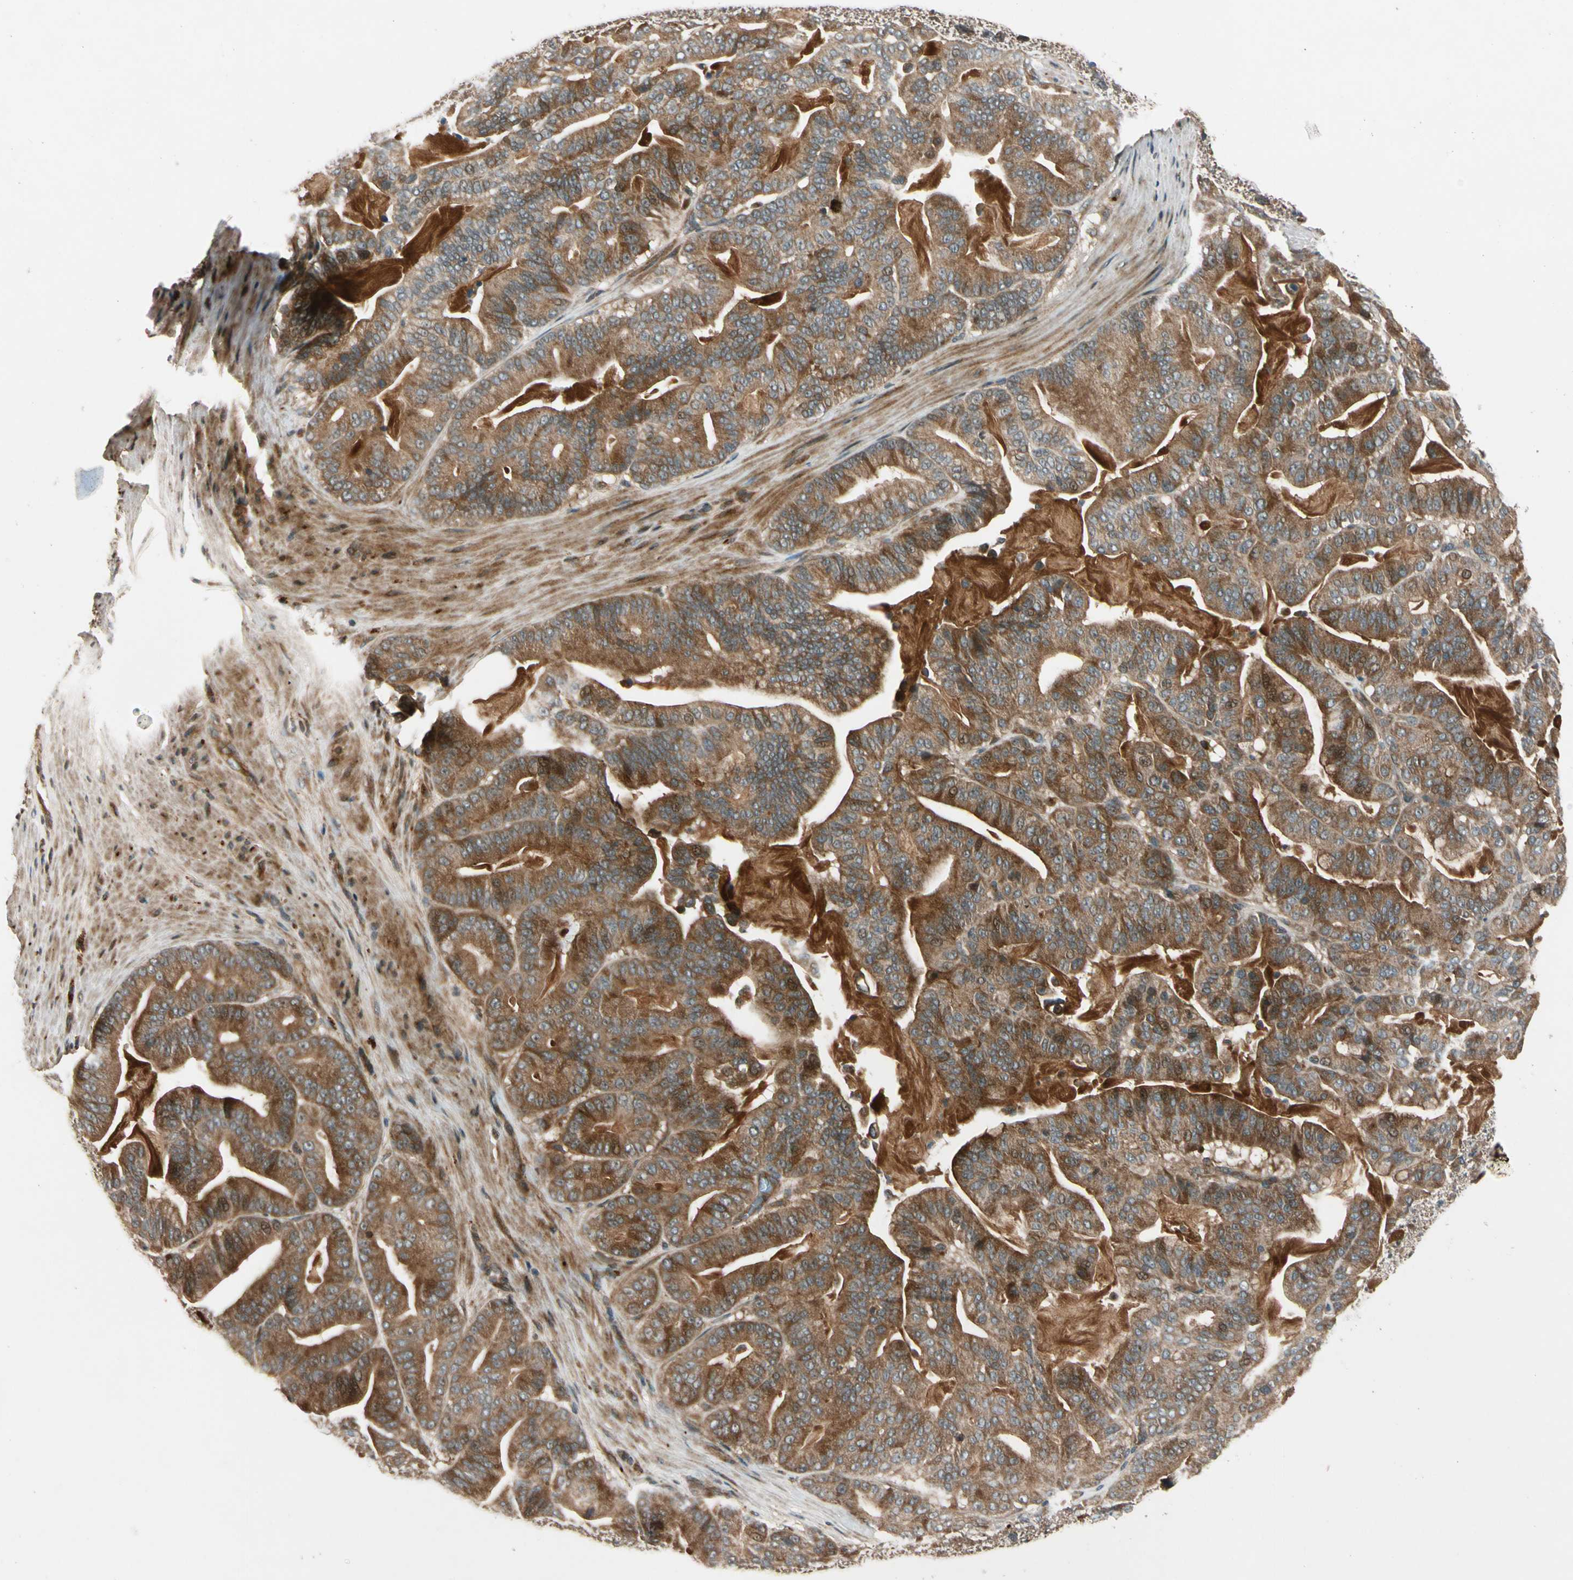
{"staining": {"intensity": "strong", "quantity": ">75%", "location": "cytoplasmic/membranous"}, "tissue": "pancreatic cancer", "cell_type": "Tumor cells", "image_type": "cancer", "snomed": [{"axis": "morphology", "description": "Adenocarcinoma, NOS"}, {"axis": "topography", "description": "Pancreas"}], "caption": "Protein analysis of pancreatic adenocarcinoma tissue shows strong cytoplasmic/membranous expression in approximately >75% of tumor cells.", "gene": "ACVR1C", "patient": {"sex": "male", "age": 63}}